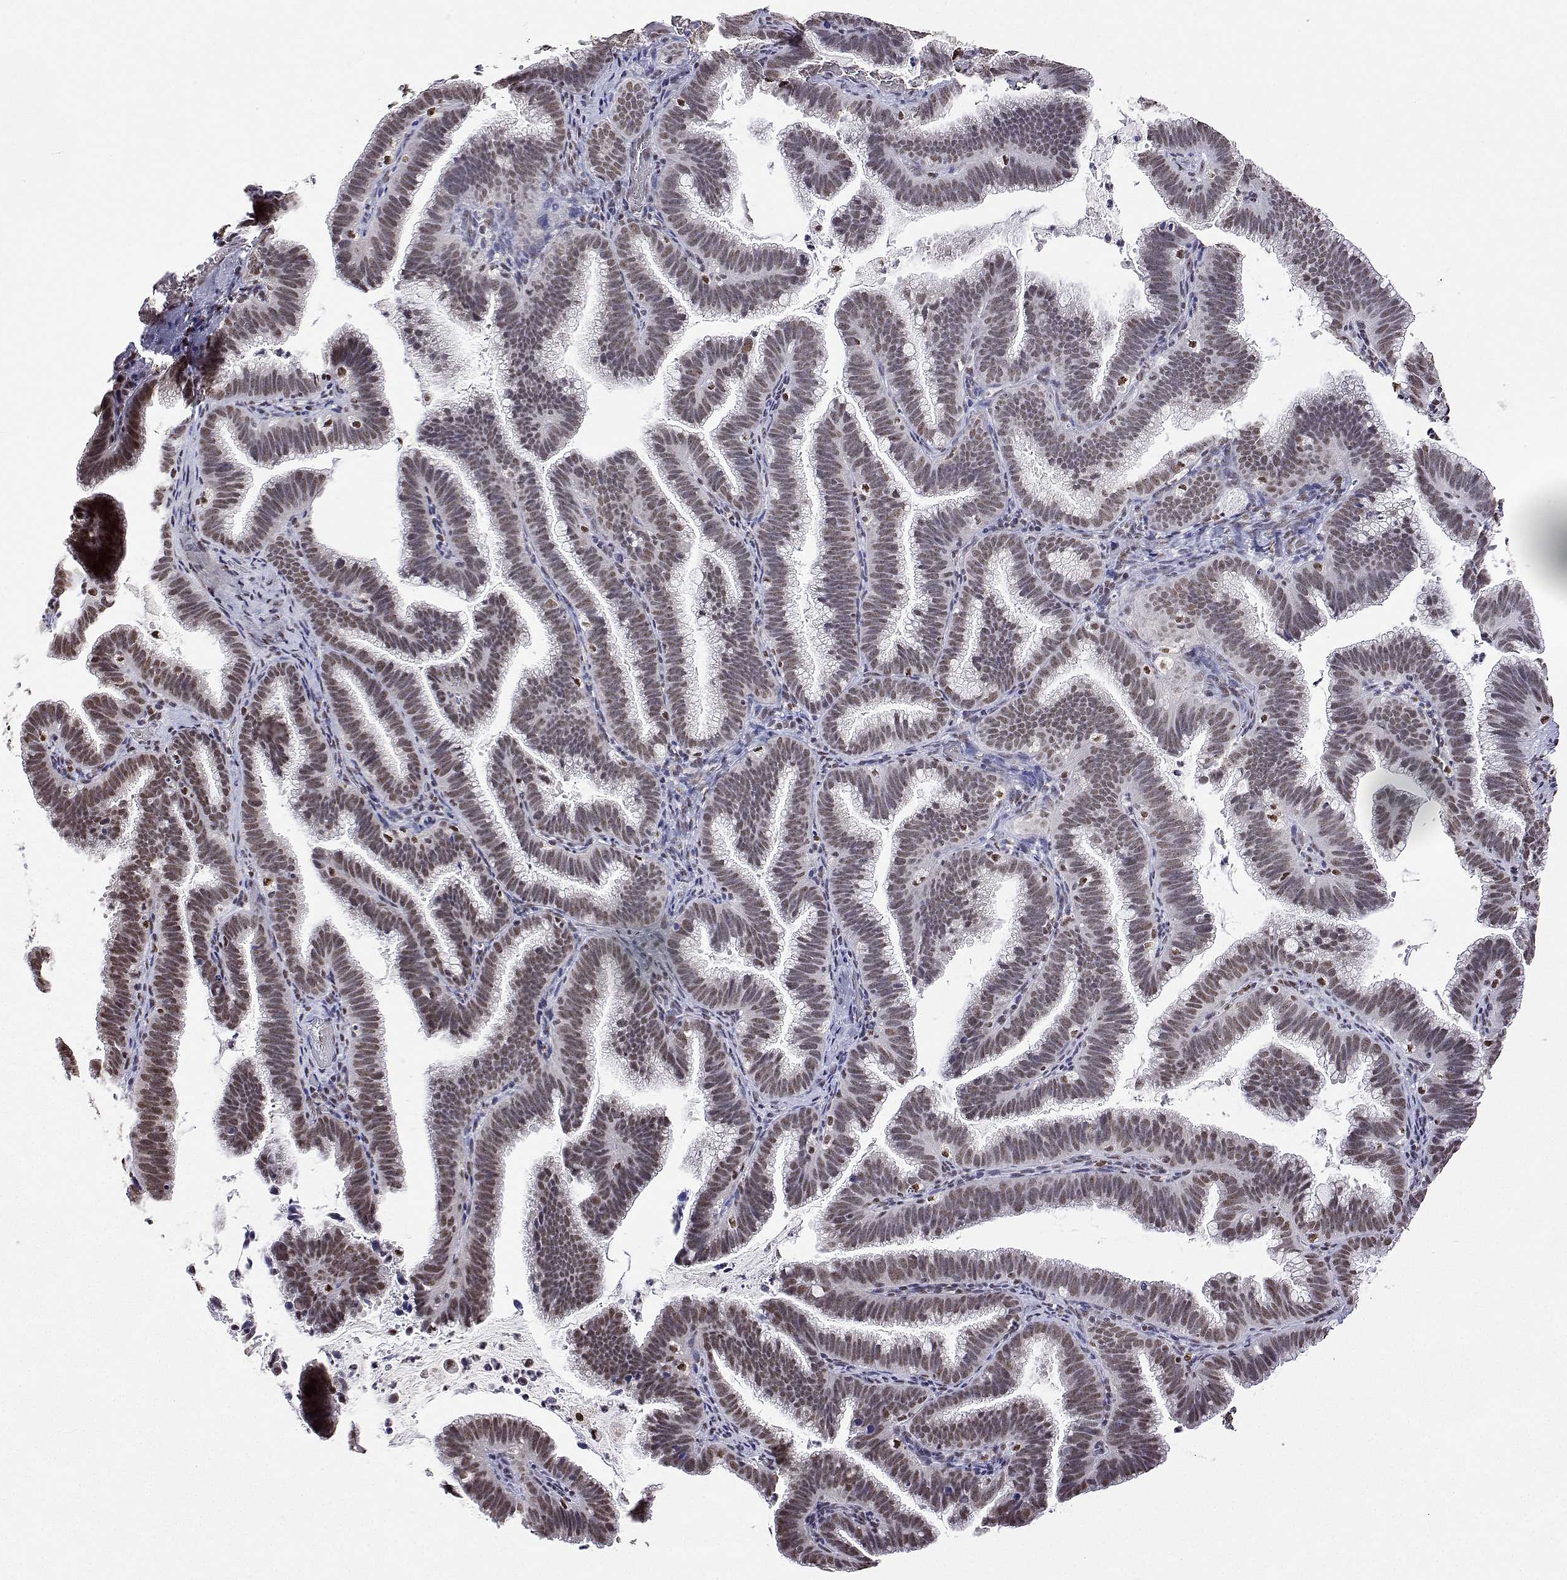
{"staining": {"intensity": "weak", "quantity": ">75%", "location": "nuclear"}, "tissue": "cervical cancer", "cell_type": "Tumor cells", "image_type": "cancer", "snomed": [{"axis": "morphology", "description": "Adenocarcinoma, NOS"}, {"axis": "topography", "description": "Cervix"}], "caption": "Immunohistochemical staining of cervical cancer (adenocarcinoma) reveals low levels of weak nuclear expression in about >75% of tumor cells. (IHC, brightfield microscopy, high magnification).", "gene": "ADAR", "patient": {"sex": "female", "age": 61}}